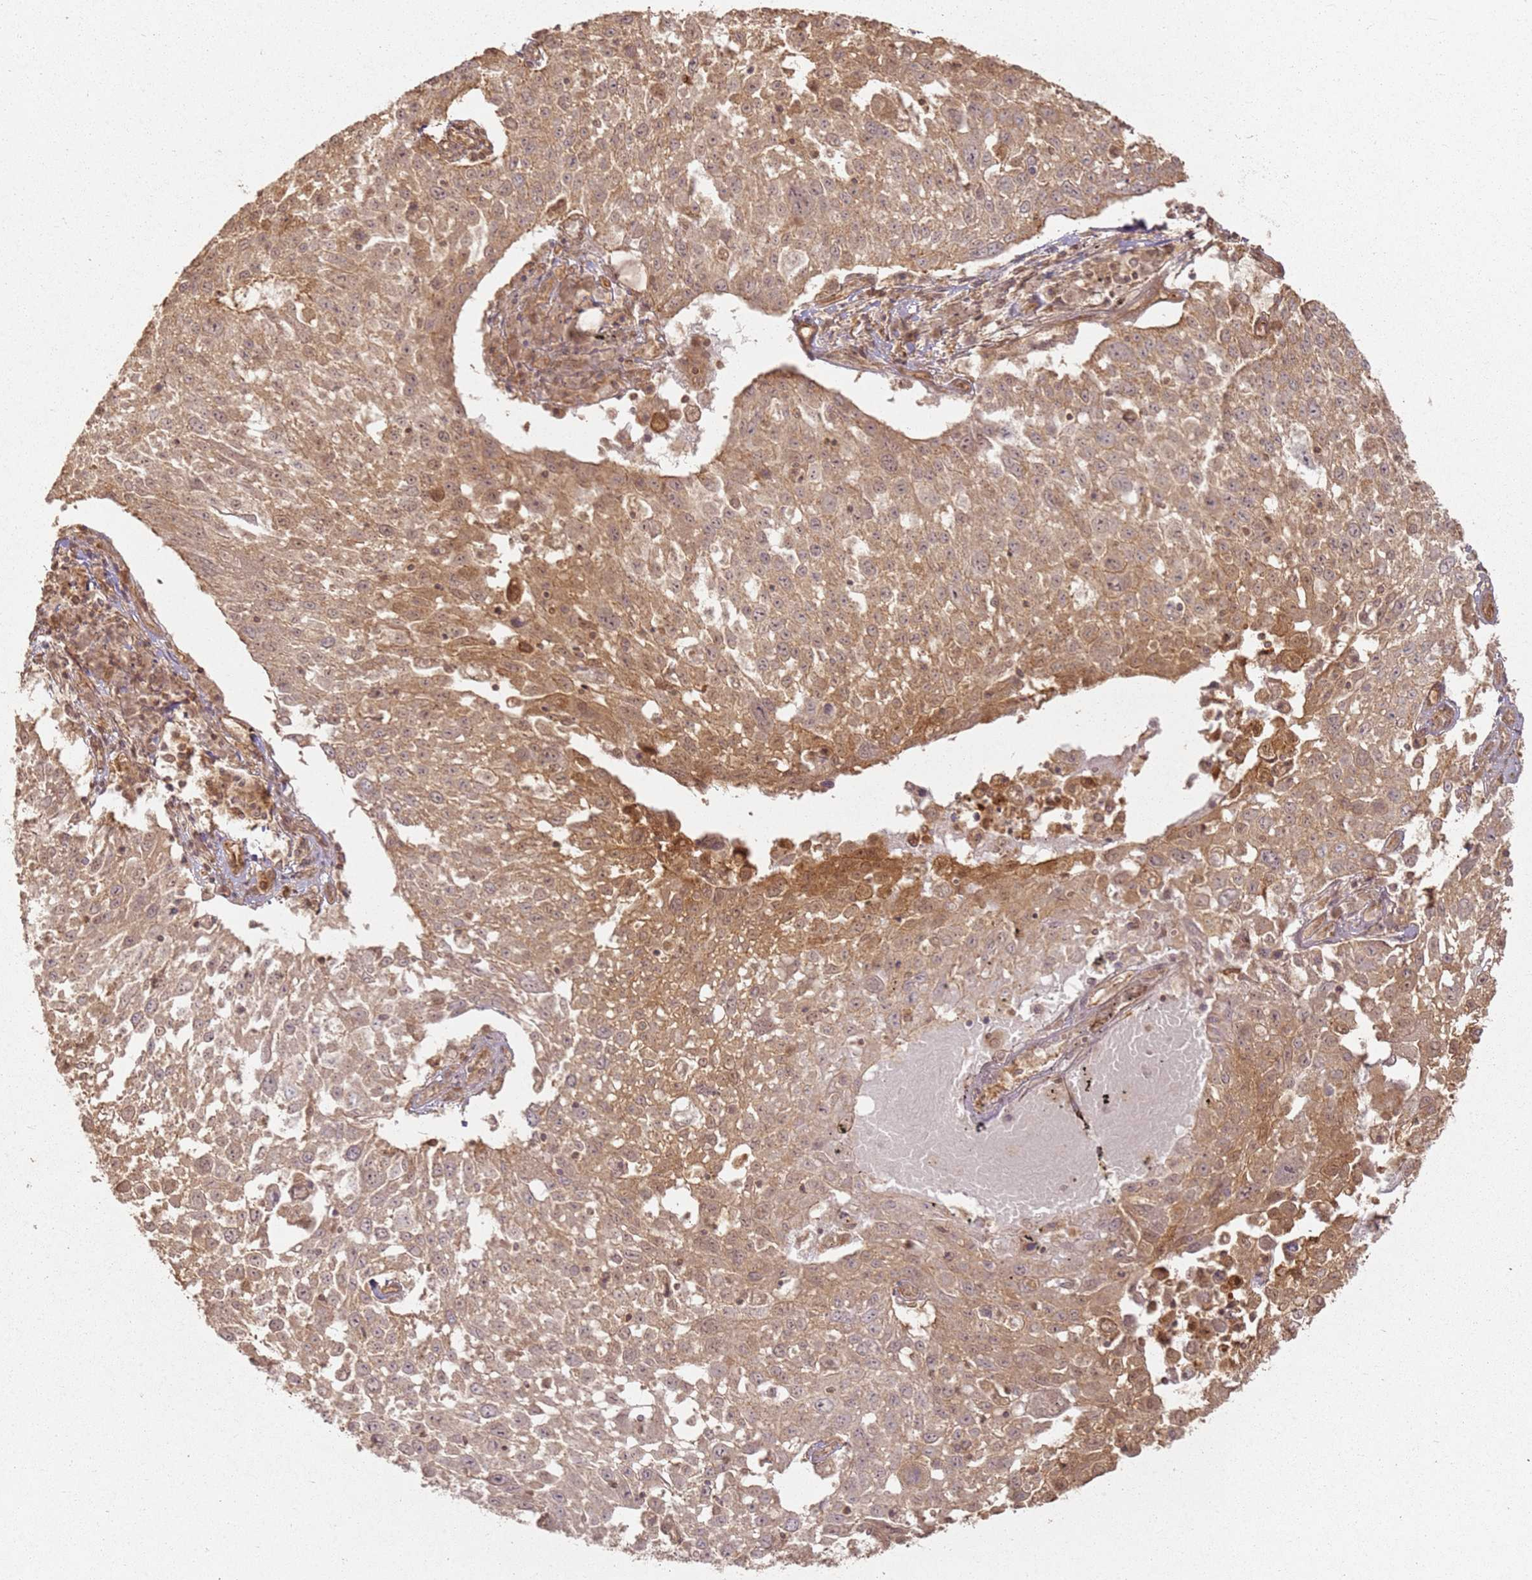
{"staining": {"intensity": "moderate", "quantity": ">75%", "location": "cytoplasmic/membranous"}, "tissue": "lung cancer", "cell_type": "Tumor cells", "image_type": "cancer", "snomed": [{"axis": "morphology", "description": "Squamous cell carcinoma, NOS"}, {"axis": "topography", "description": "Lung"}], "caption": "Immunohistochemical staining of human lung squamous cell carcinoma demonstrates medium levels of moderate cytoplasmic/membranous expression in approximately >75% of tumor cells.", "gene": "ZNF776", "patient": {"sex": "male", "age": 65}}